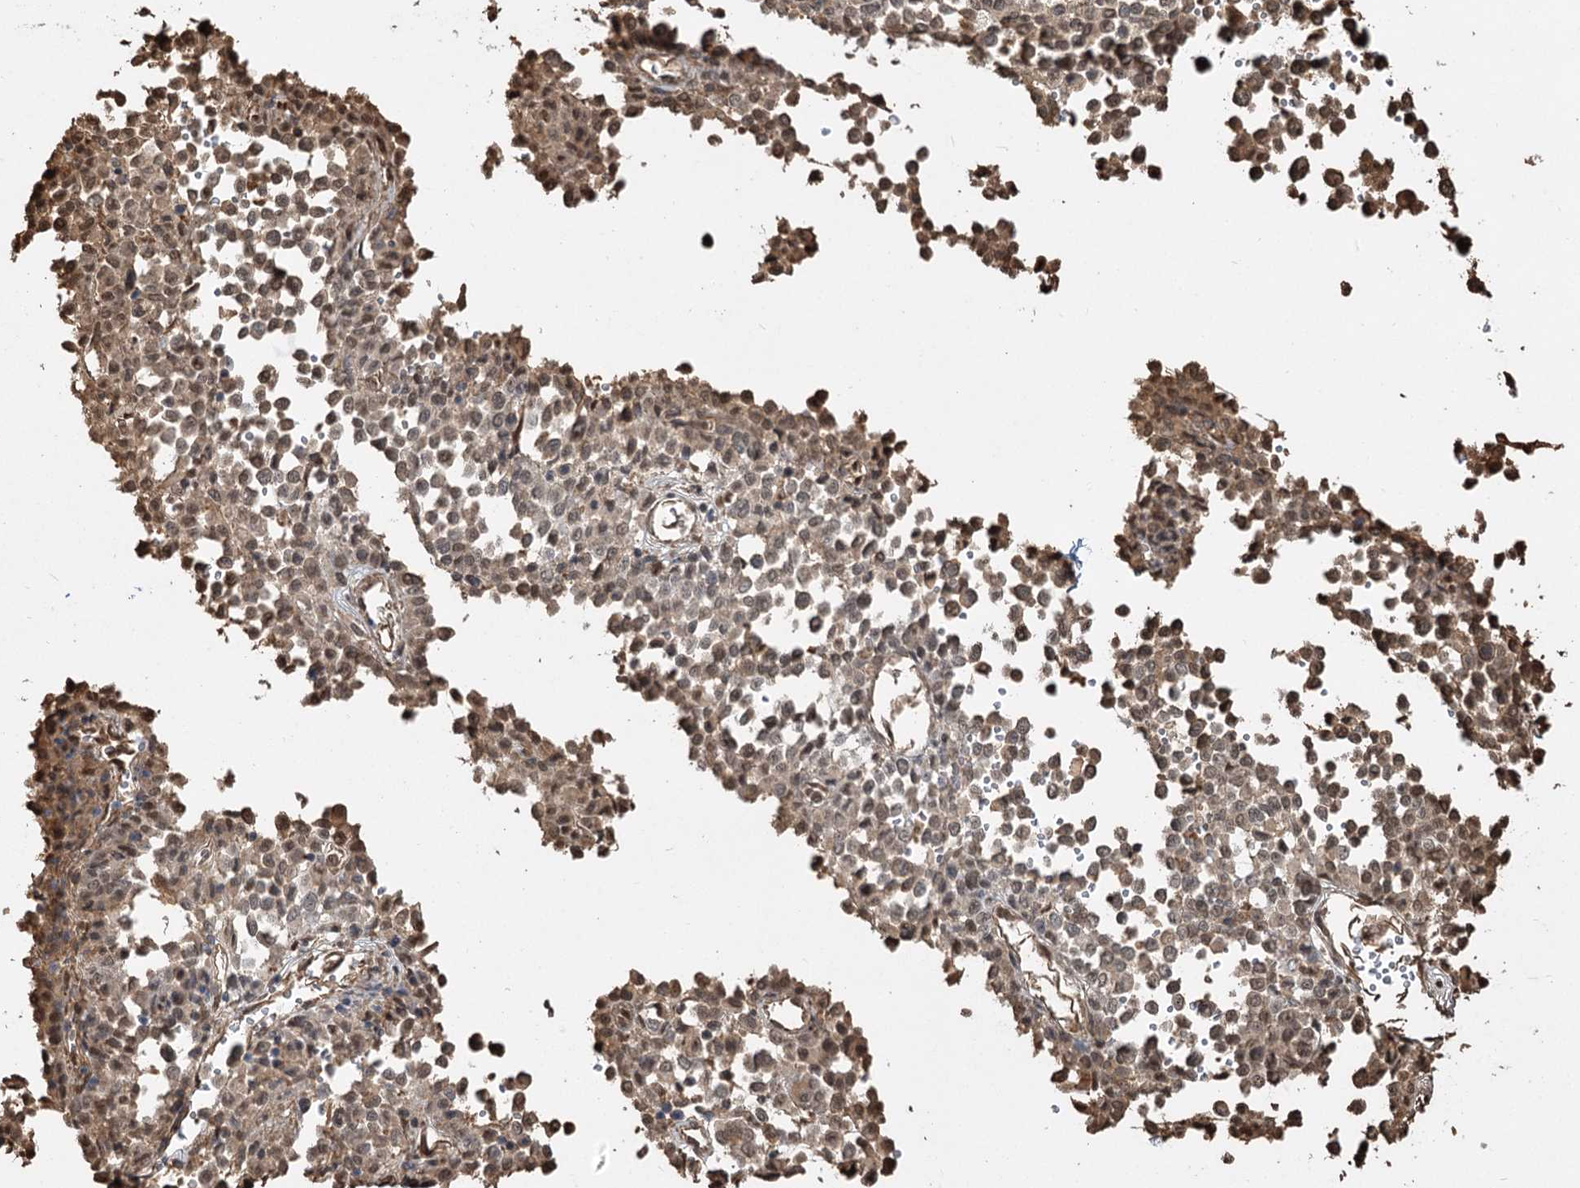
{"staining": {"intensity": "moderate", "quantity": ">75%", "location": "cytoplasmic/membranous,nuclear"}, "tissue": "melanoma", "cell_type": "Tumor cells", "image_type": "cancer", "snomed": [{"axis": "morphology", "description": "Malignant melanoma, Metastatic site"}, {"axis": "topography", "description": "Pancreas"}], "caption": "Immunohistochemical staining of human melanoma reveals medium levels of moderate cytoplasmic/membranous and nuclear staining in about >75% of tumor cells. (Brightfield microscopy of DAB IHC at high magnification).", "gene": "PLCH1", "patient": {"sex": "female", "age": 30}}